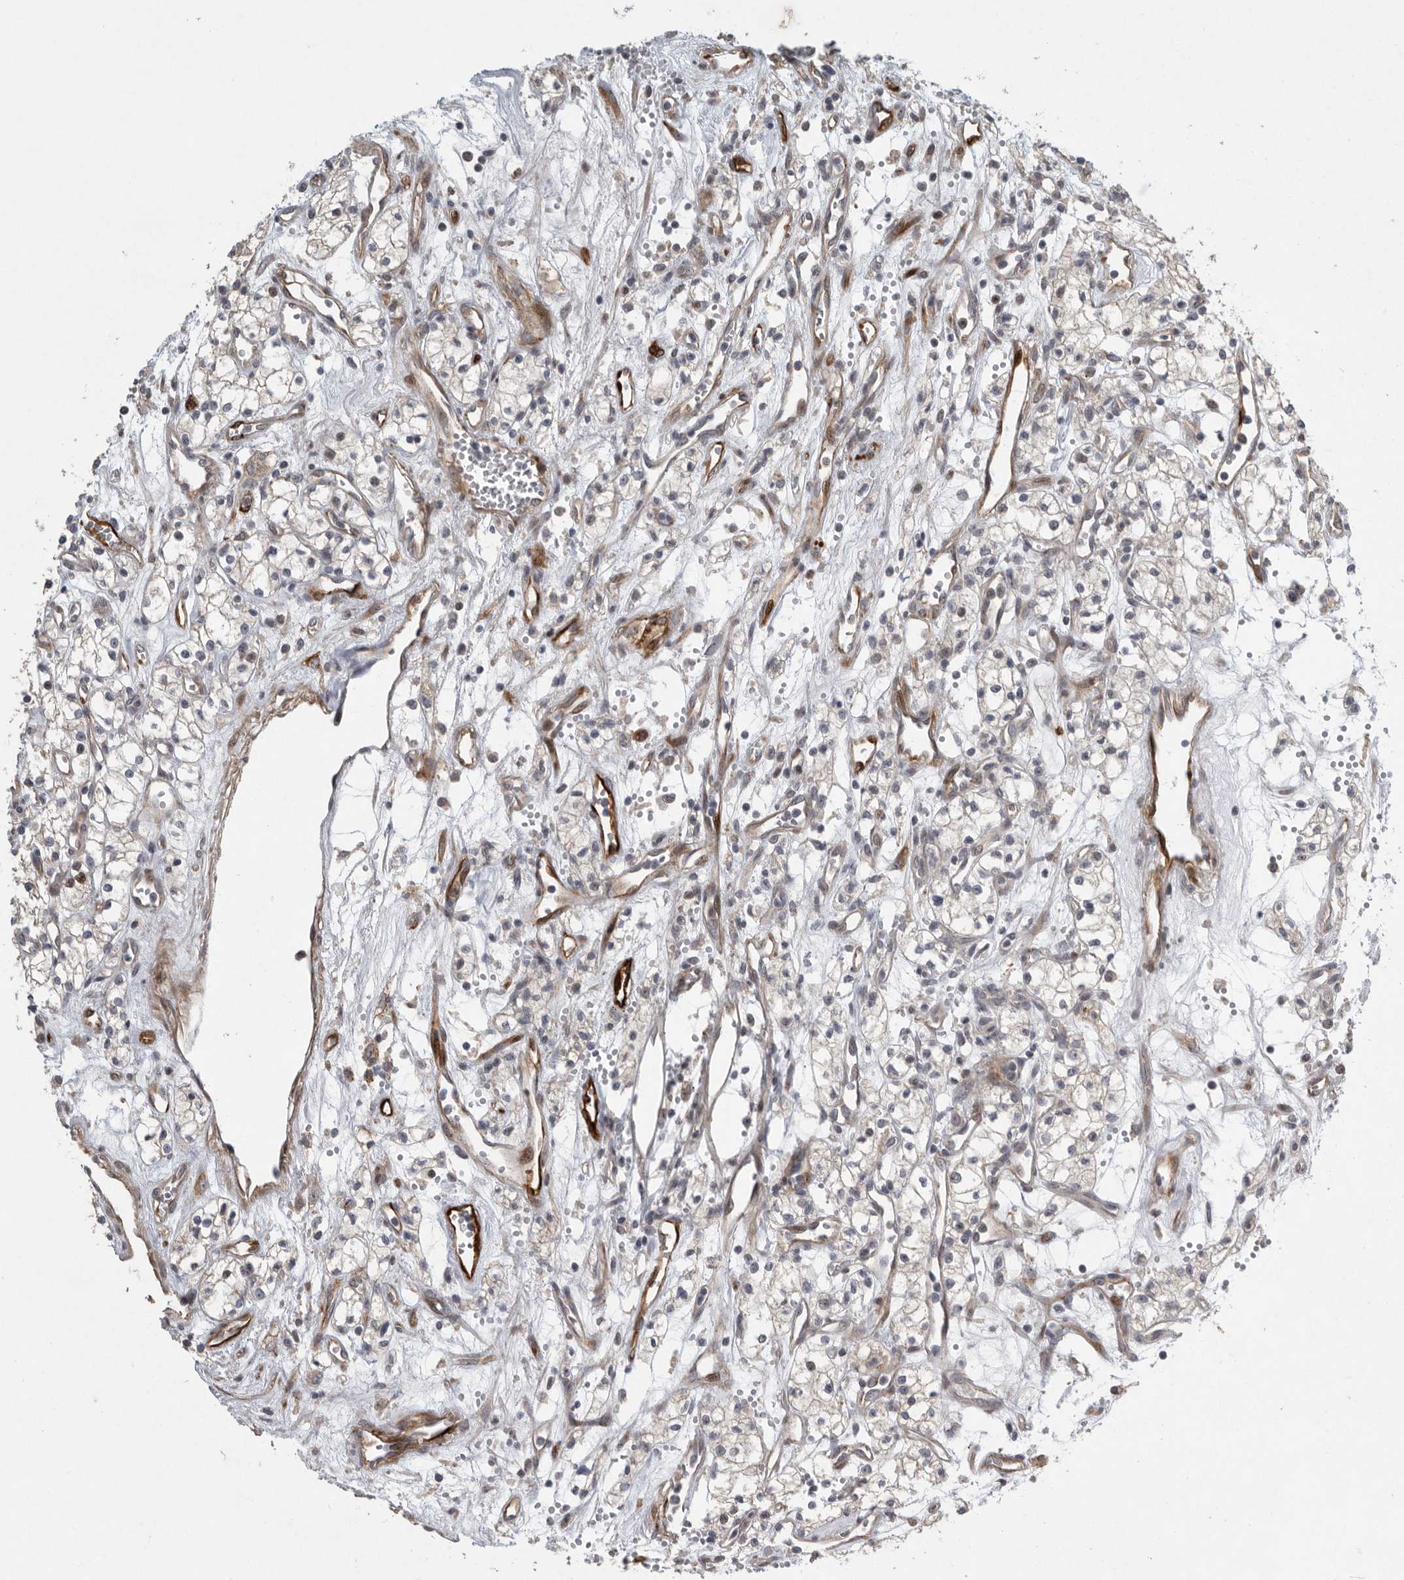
{"staining": {"intensity": "negative", "quantity": "none", "location": "none"}, "tissue": "renal cancer", "cell_type": "Tumor cells", "image_type": "cancer", "snomed": [{"axis": "morphology", "description": "Adenocarcinoma, NOS"}, {"axis": "topography", "description": "Kidney"}], "caption": "Tumor cells are negative for brown protein staining in renal cancer (adenocarcinoma). The staining was performed using DAB to visualize the protein expression in brown, while the nuclei were stained in blue with hematoxylin (Magnification: 20x).", "gene": "MPDZ", "patient": {"sex": "male", "age": 59}}